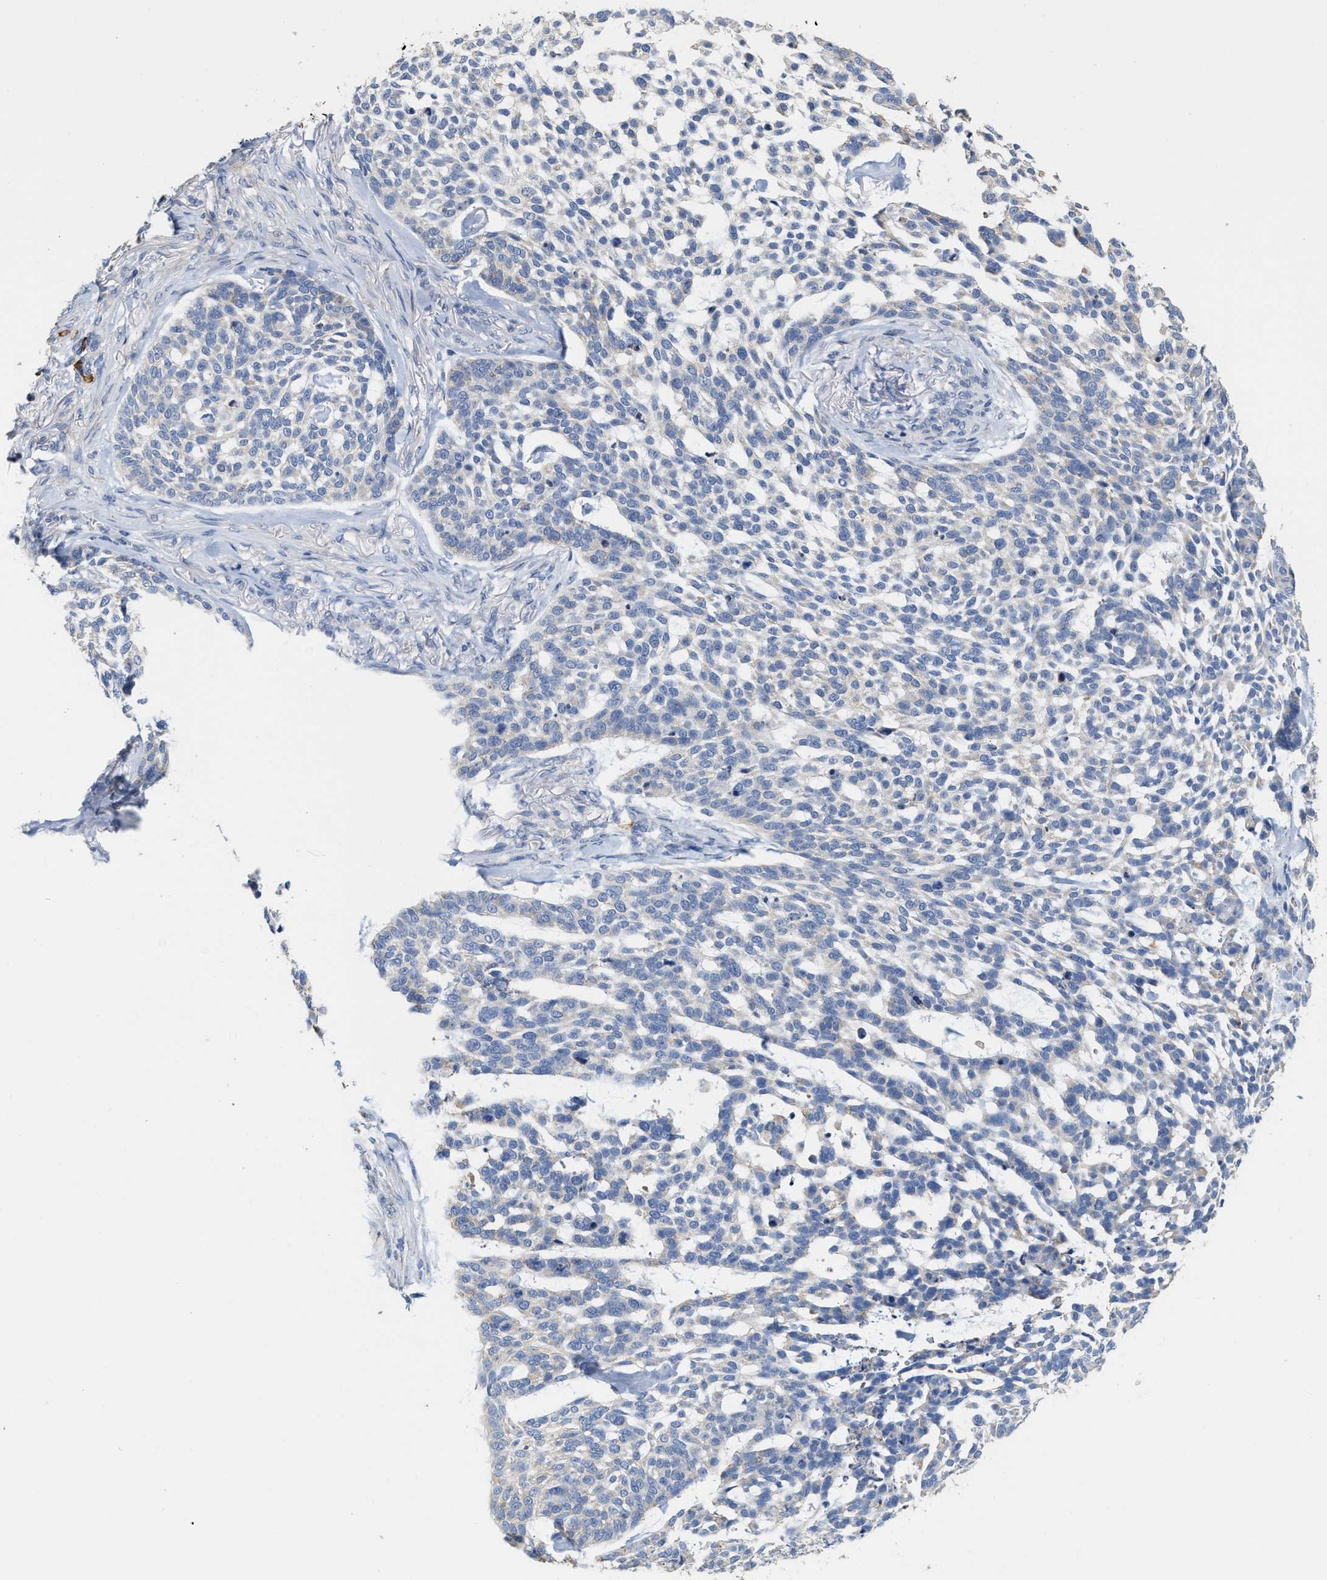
{"staining": {"intensity": "negative", "quantity": "none", "location": "none"}, "tissue": "skin cancer", "cell_type": "Tumor cells", "image_type": "cancer", "snomed": [{"axis": "morphology", "description": "Basal cell carcinoma"}, {"axis": "topography", "description": "Skin"}], "caption": "An image of skin cancer (basal cell carcinoma) stained for a protein exhibits no brown staining in tumor cells. (Immunohistochemistry (ihc), brightfield microscopy, high magnification).", "gene": "RYR2", "patient": {"sex": "female", "age": 64}}